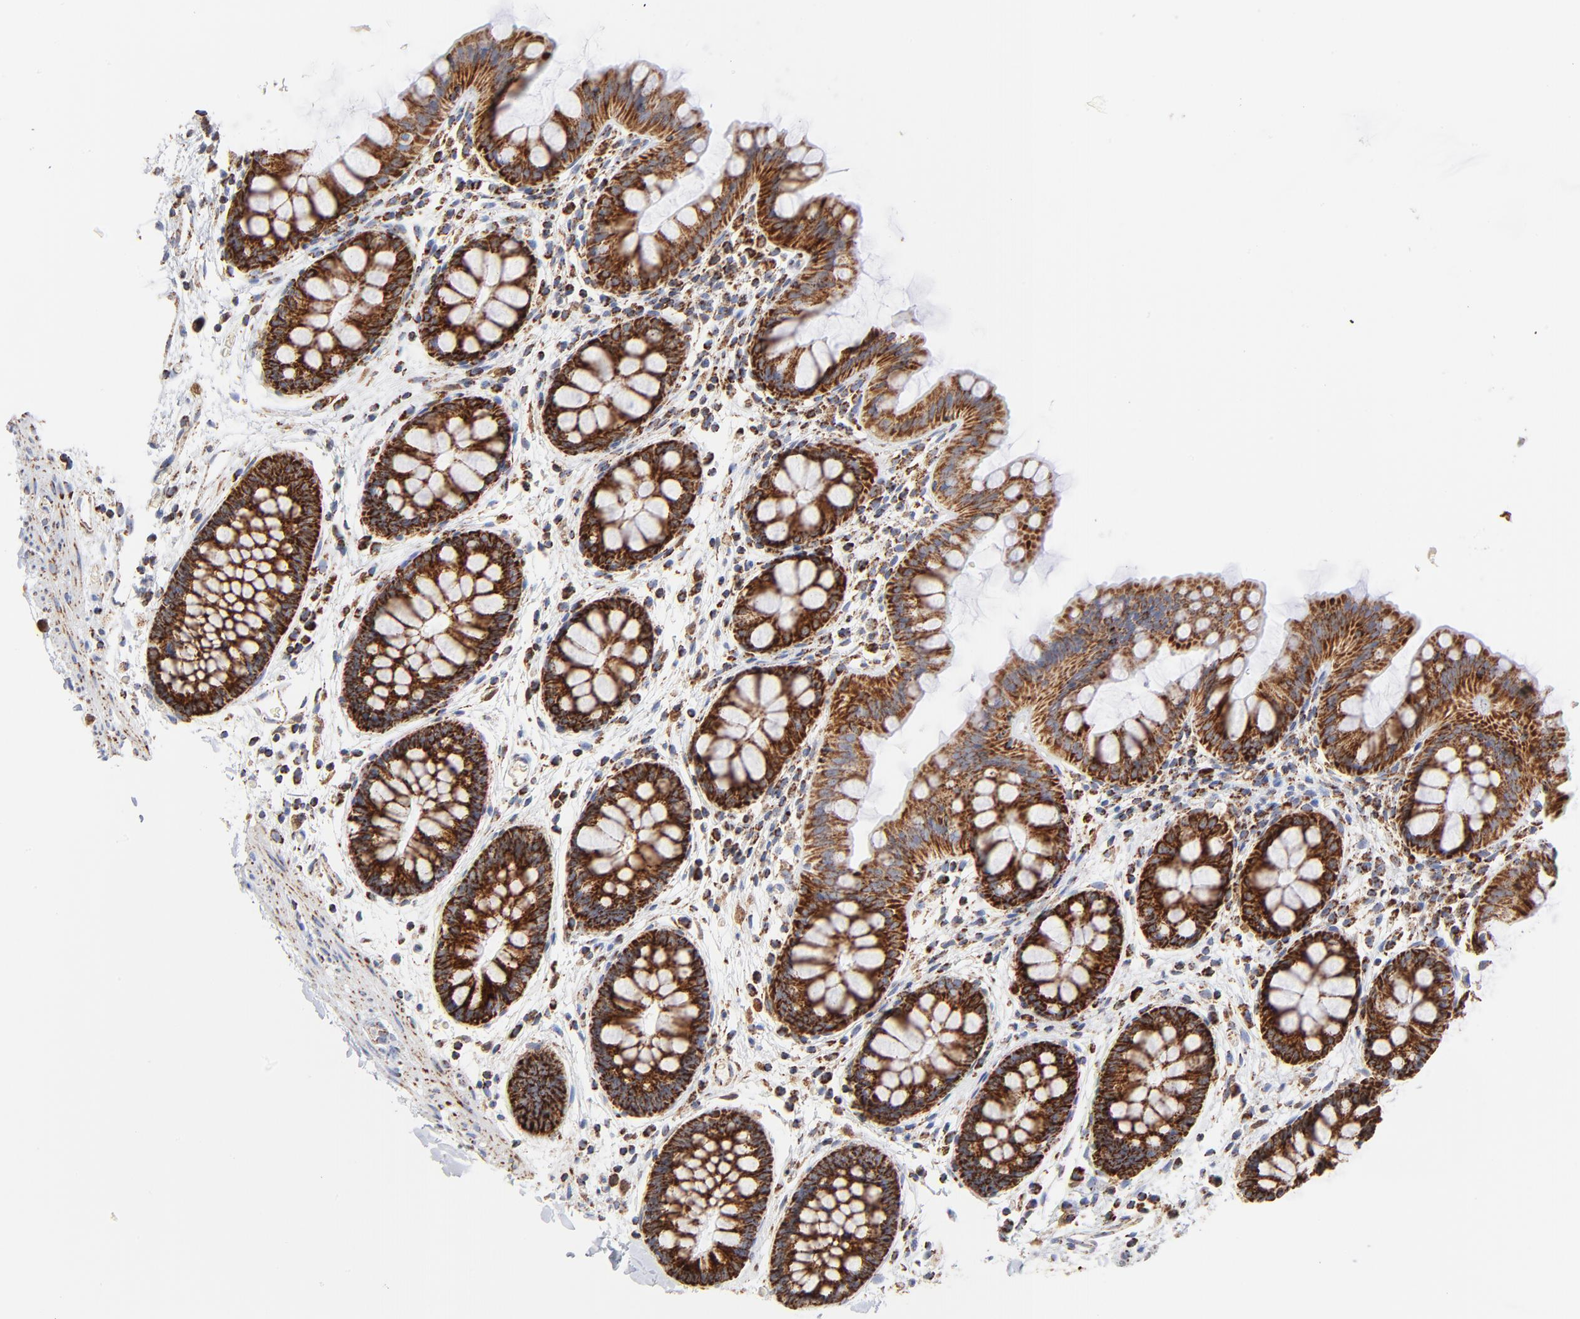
{"staining": {"intensity": "weak", "quantity": "<25%", "location": "cytoplasmic/membranous"}, "tissue": "colon", "cell_type": "Endothelial cells", "image_type": "normal", "snomed": [{"axis": "morphology", "description": "Normal tissue, NOS"}, {"axis": "topography", "description": "Smooth muscle"}, {"axis": "topography", "description": "Colon"}], "caption": "Colon was stained to show a protein in brown. There is no significant expression in endothelial cells. (DAB (3,3'-diaminobenzidine) IHC visualized using brightfield microscopy, high magnification).", "gene": "DIABLO", "patient": {"sex": "male", "age": 67}}